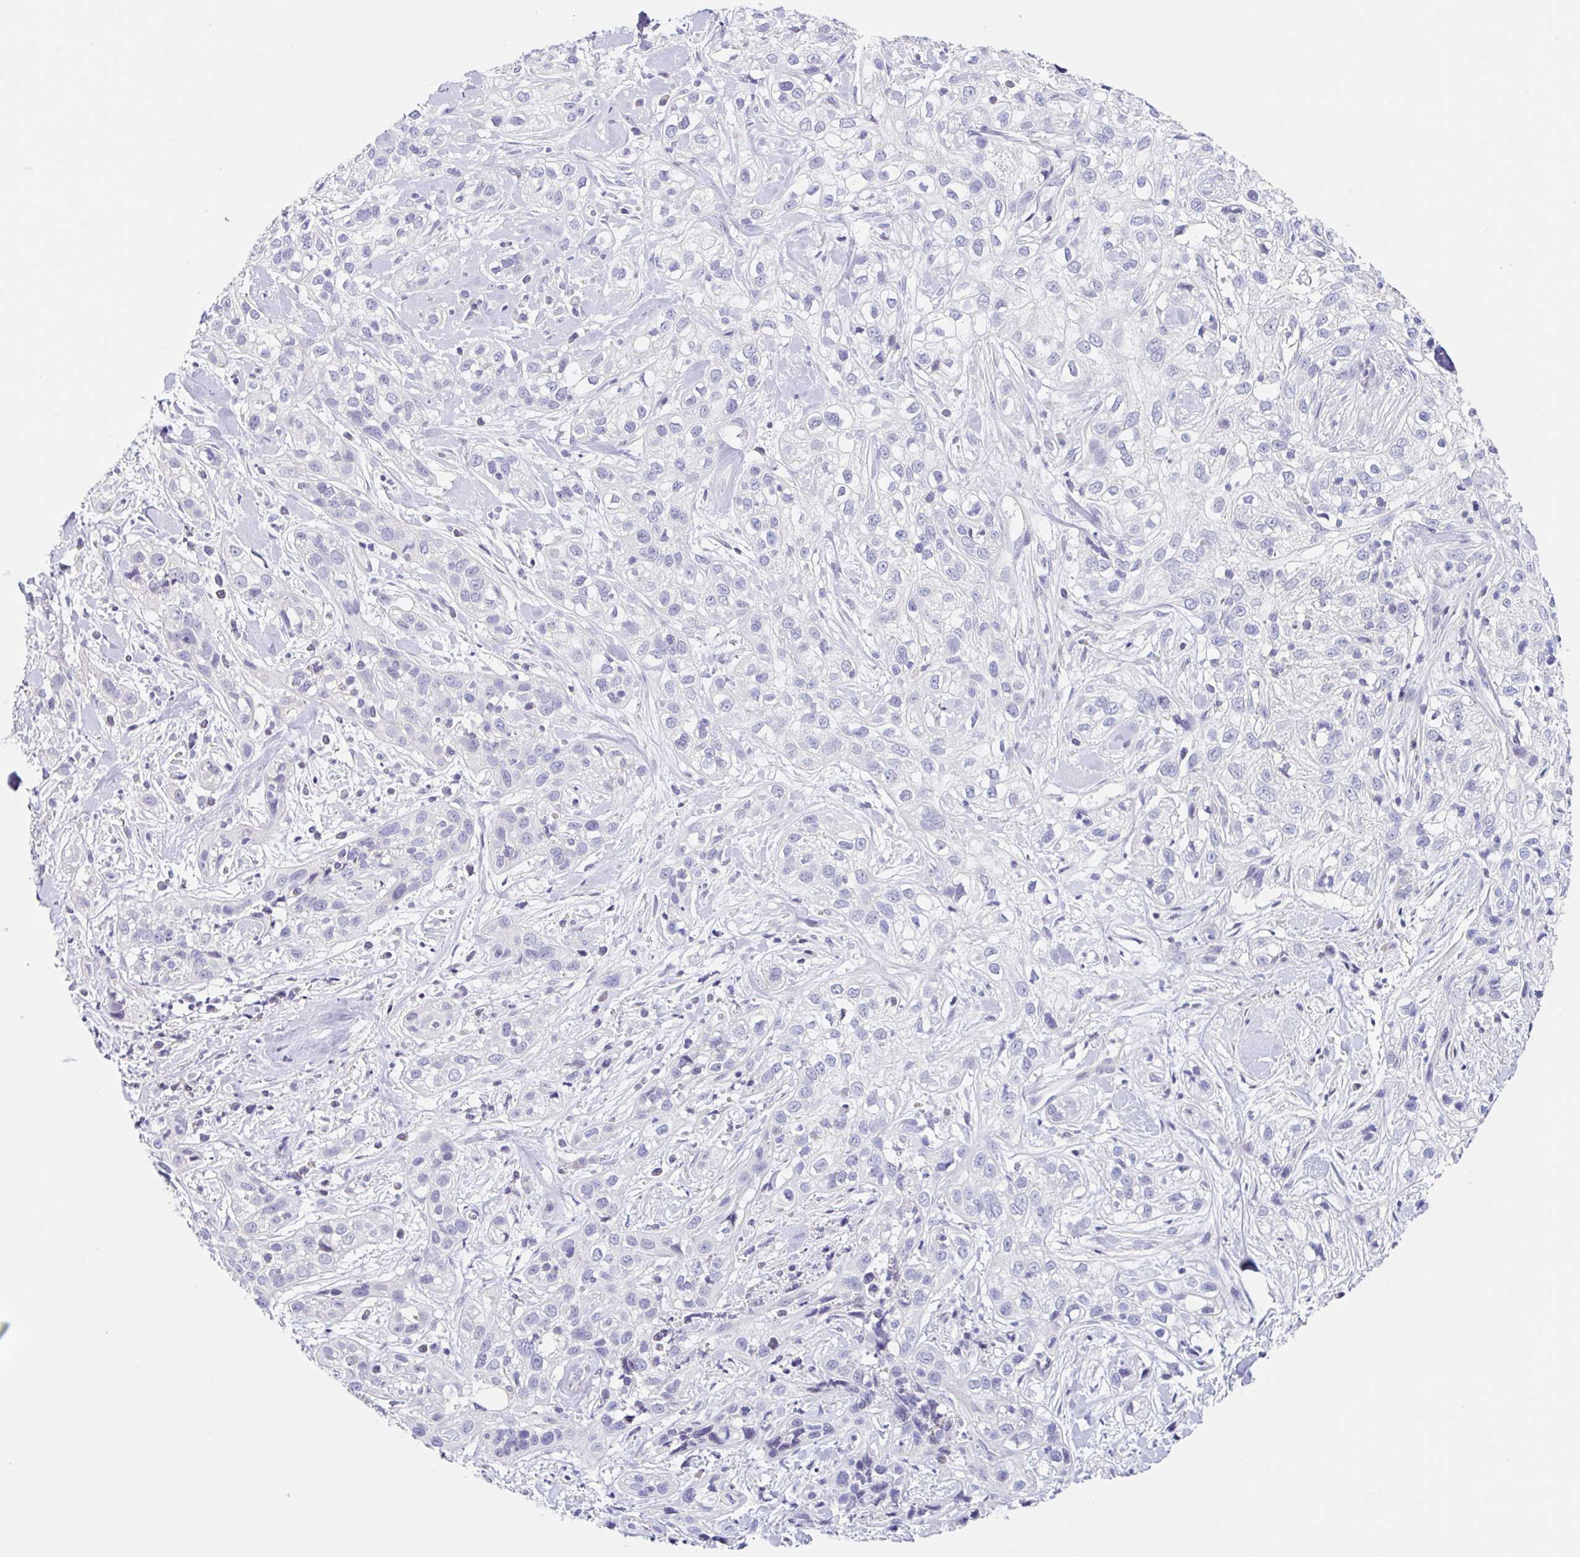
{"staining": {"intensity": "negative", "quantity": "none", "location": "none"}, "tissue": "skin cancer", "cell_type": "Tumor cells", "image_type": "cancer", "snomed": [{"axis": "morphology", "description": "Squamous cell carcinoma, NOS"}, {"axis": "topography", "description": "Skin"}], "caption": "Skin cancer (squamous cell carcinoma) was stained to show a protein in brown. There is no significant expression in tumor cells. (DAB immunohistochemistry with hematoxylin counter stain).", "gene": "DCAF17", "patient": {"sex": "male", "age": 82}}